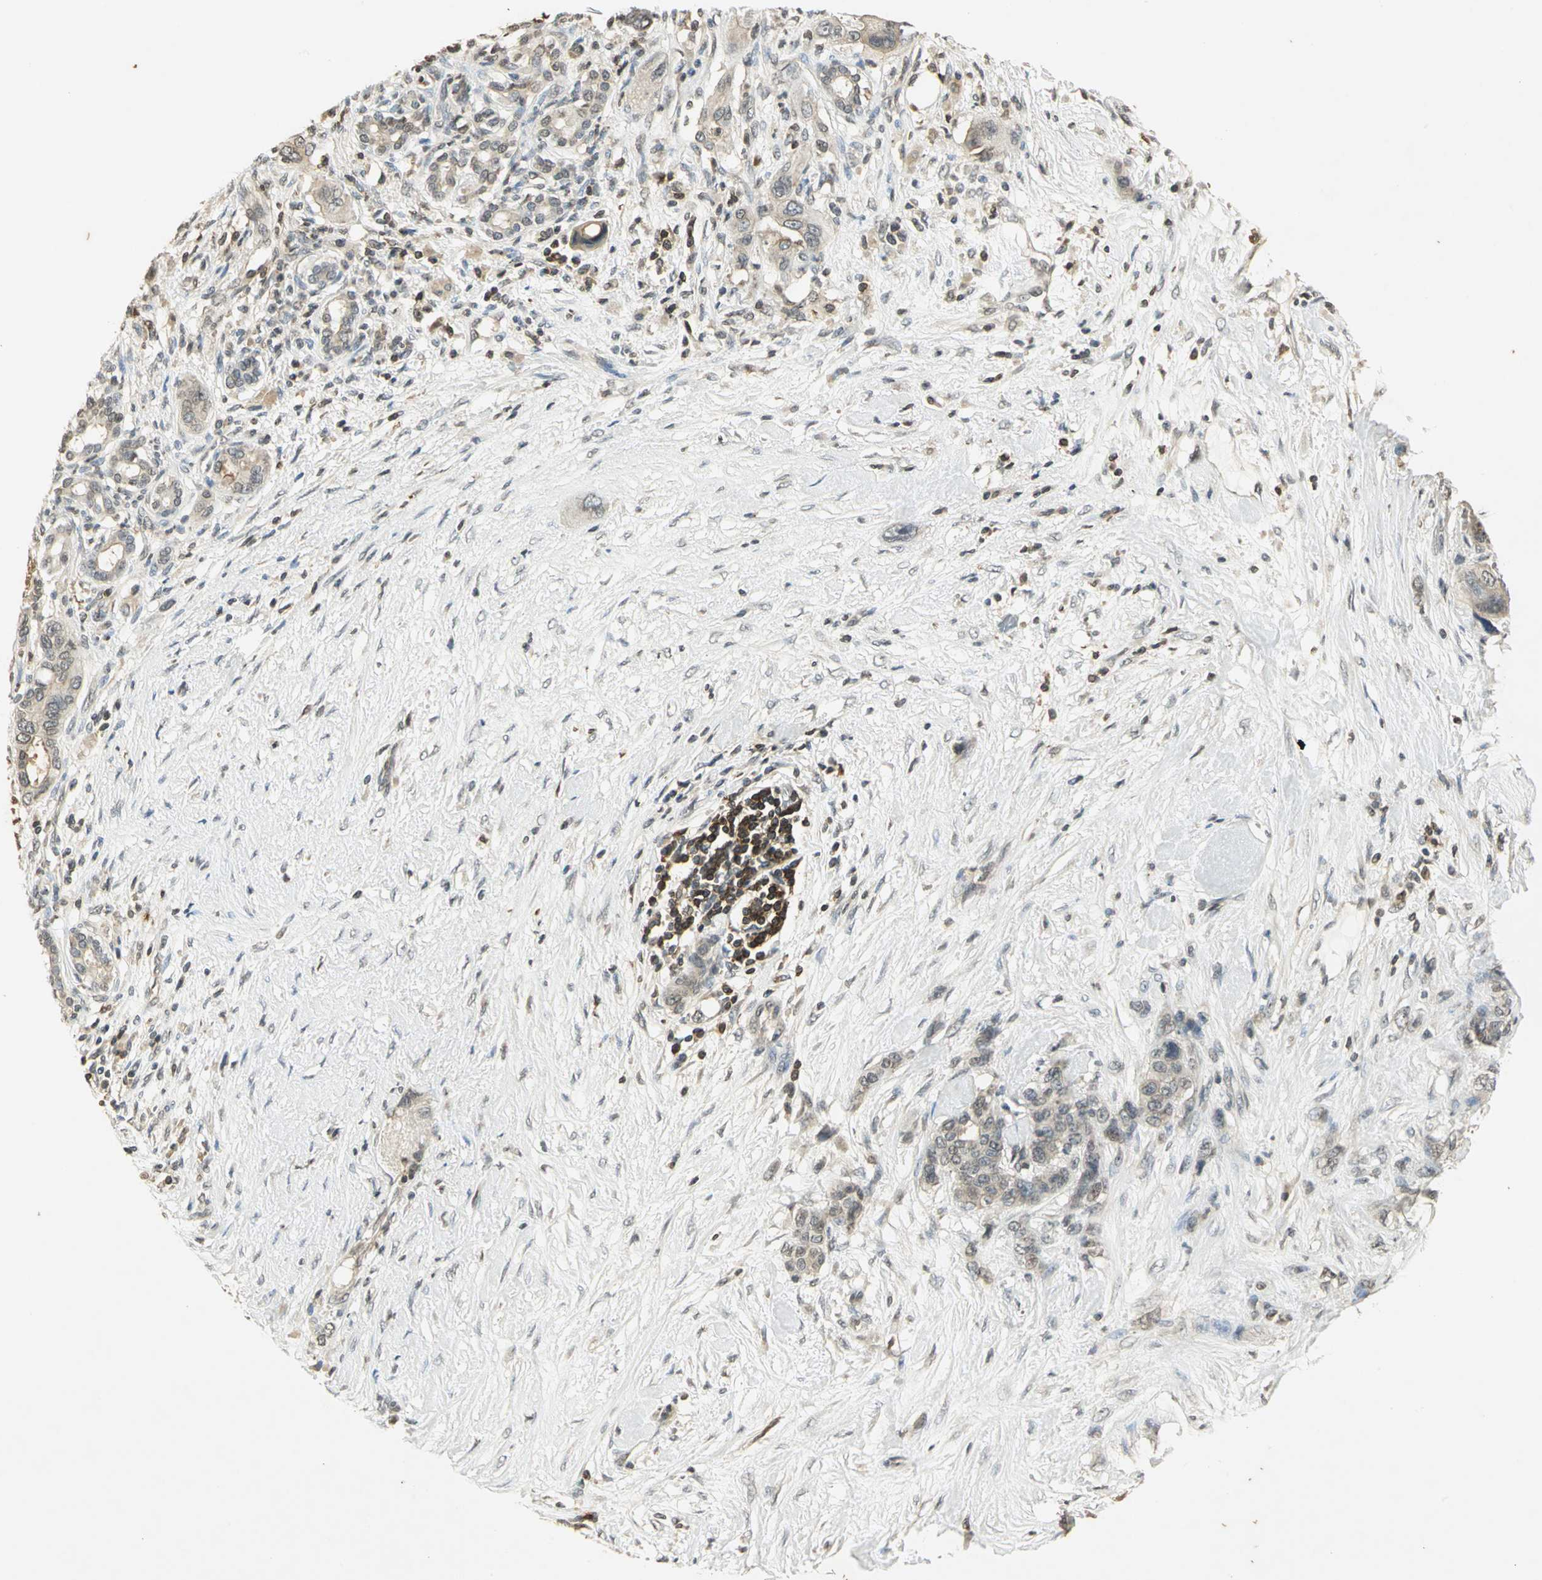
{"staining": {"intensity": "negative", "quantity": "none", "location": "none"}, "tissue": "pancreatic cancer", "cell_type": "Tumor cells", "image_type": "cancer", "snomed": [{"axis": "morphology", "description": "Adenocarcinoma, NOS"}, {"axis": "topography", "description": "Pancreas"}], "caption": "Immunohistochemistry (IHC) of pancreatic cancer shows no staining in tumor cells.", "gene": "IL16", "patient": {"sex": "male", "age": 46}}